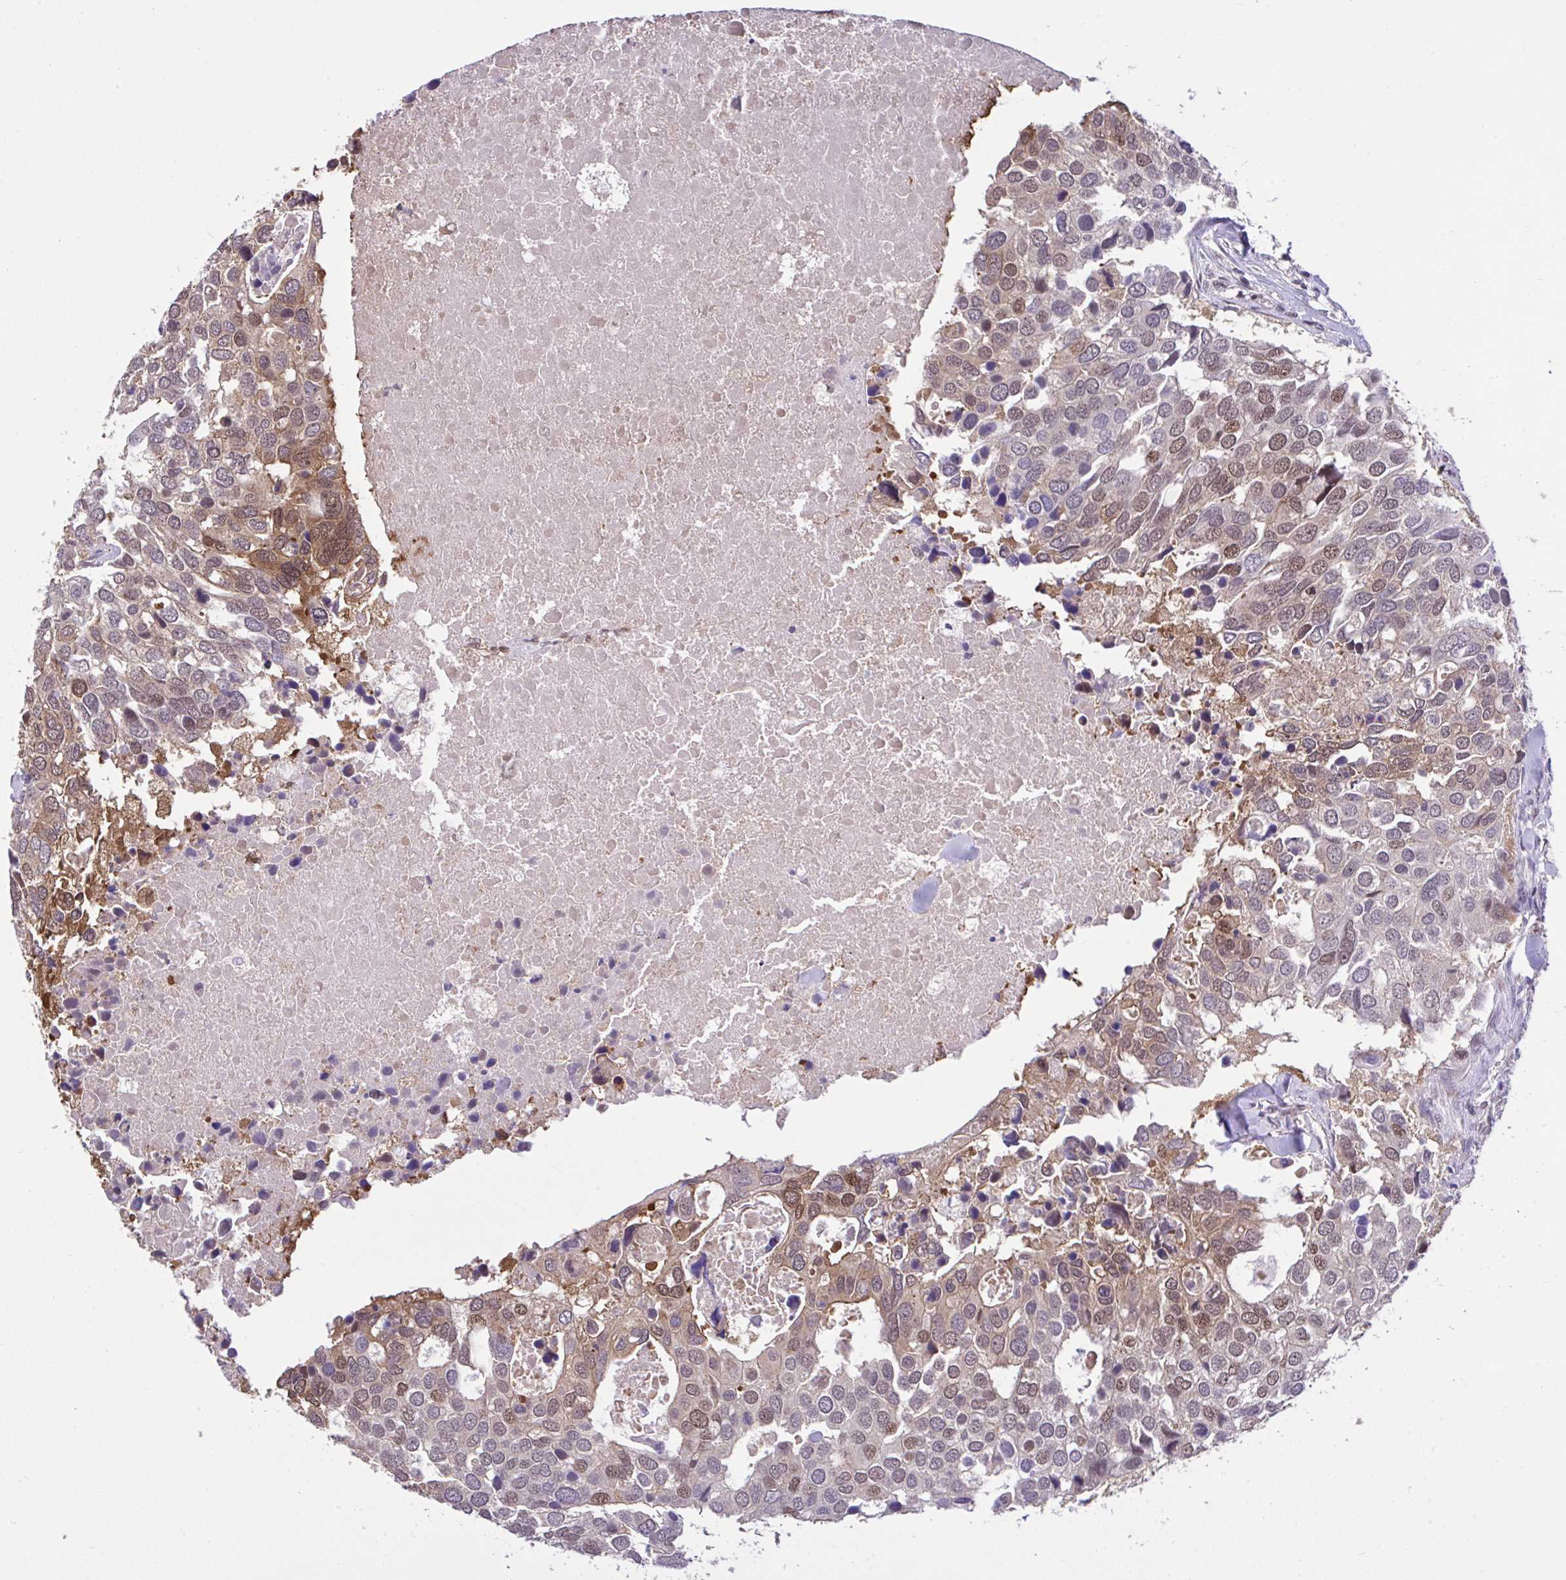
{"staining": {"intensity": "weak", "quantity": "25%-75%", "location": "cytoplasmic/membranous,nuclear"}, "tissue": "breast cancer", "cell_type": "Tumor cells", "image_type": "cancer", "snomed": [{"axis": "morphology", "description": "Duct carcinoma"}, {"axis": "topography", "description": "Breast"}], "caption": "A brown stain shows weak cytoplasmic/membranous and nuclear staining of a protein in human breast cancer tumor cells.", "gene": "GLIS3", "patient": {"sex": "female", "age": 83}}